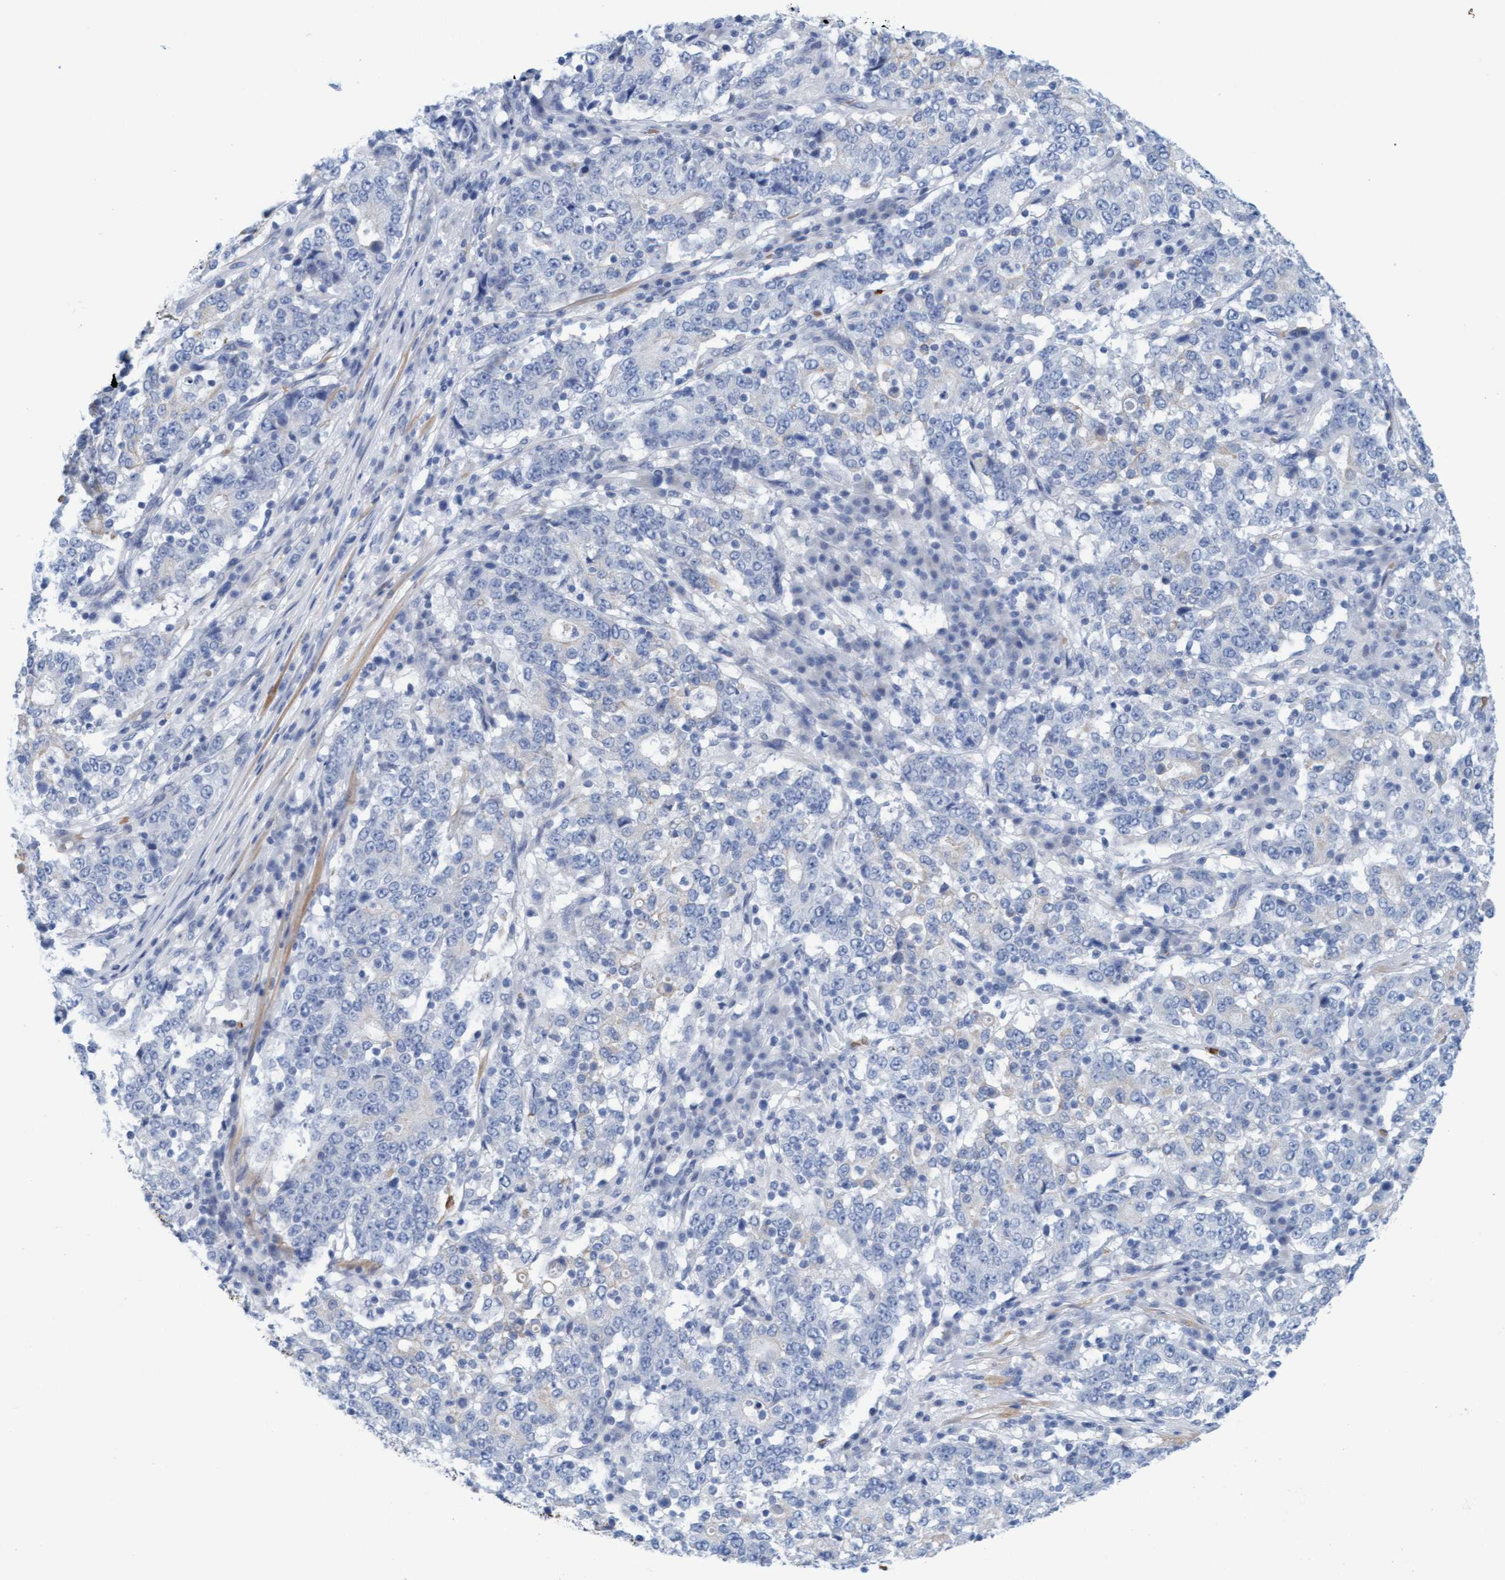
{"staining": {"intensity": "negative", "quantity": "none", "location": "none"}, "tissue": "stomach cancer", "cell_type": "Tumor cells", "image_type": "cancer", "snomed": [{"axis": "morphology", "description": "Adenocarcinoma, NOS"}, {"axis": "topography", "description": "Stomach"}], "caption": "High magnification brightfield microscopy of adenocarcinoma (stomach) stained with DAB (brown) and counterstained with hematoxylin (blue): tumor cells show no significant expression.", "gene": "P2RX5", "patient": {"sex": "male", "age": 59}}